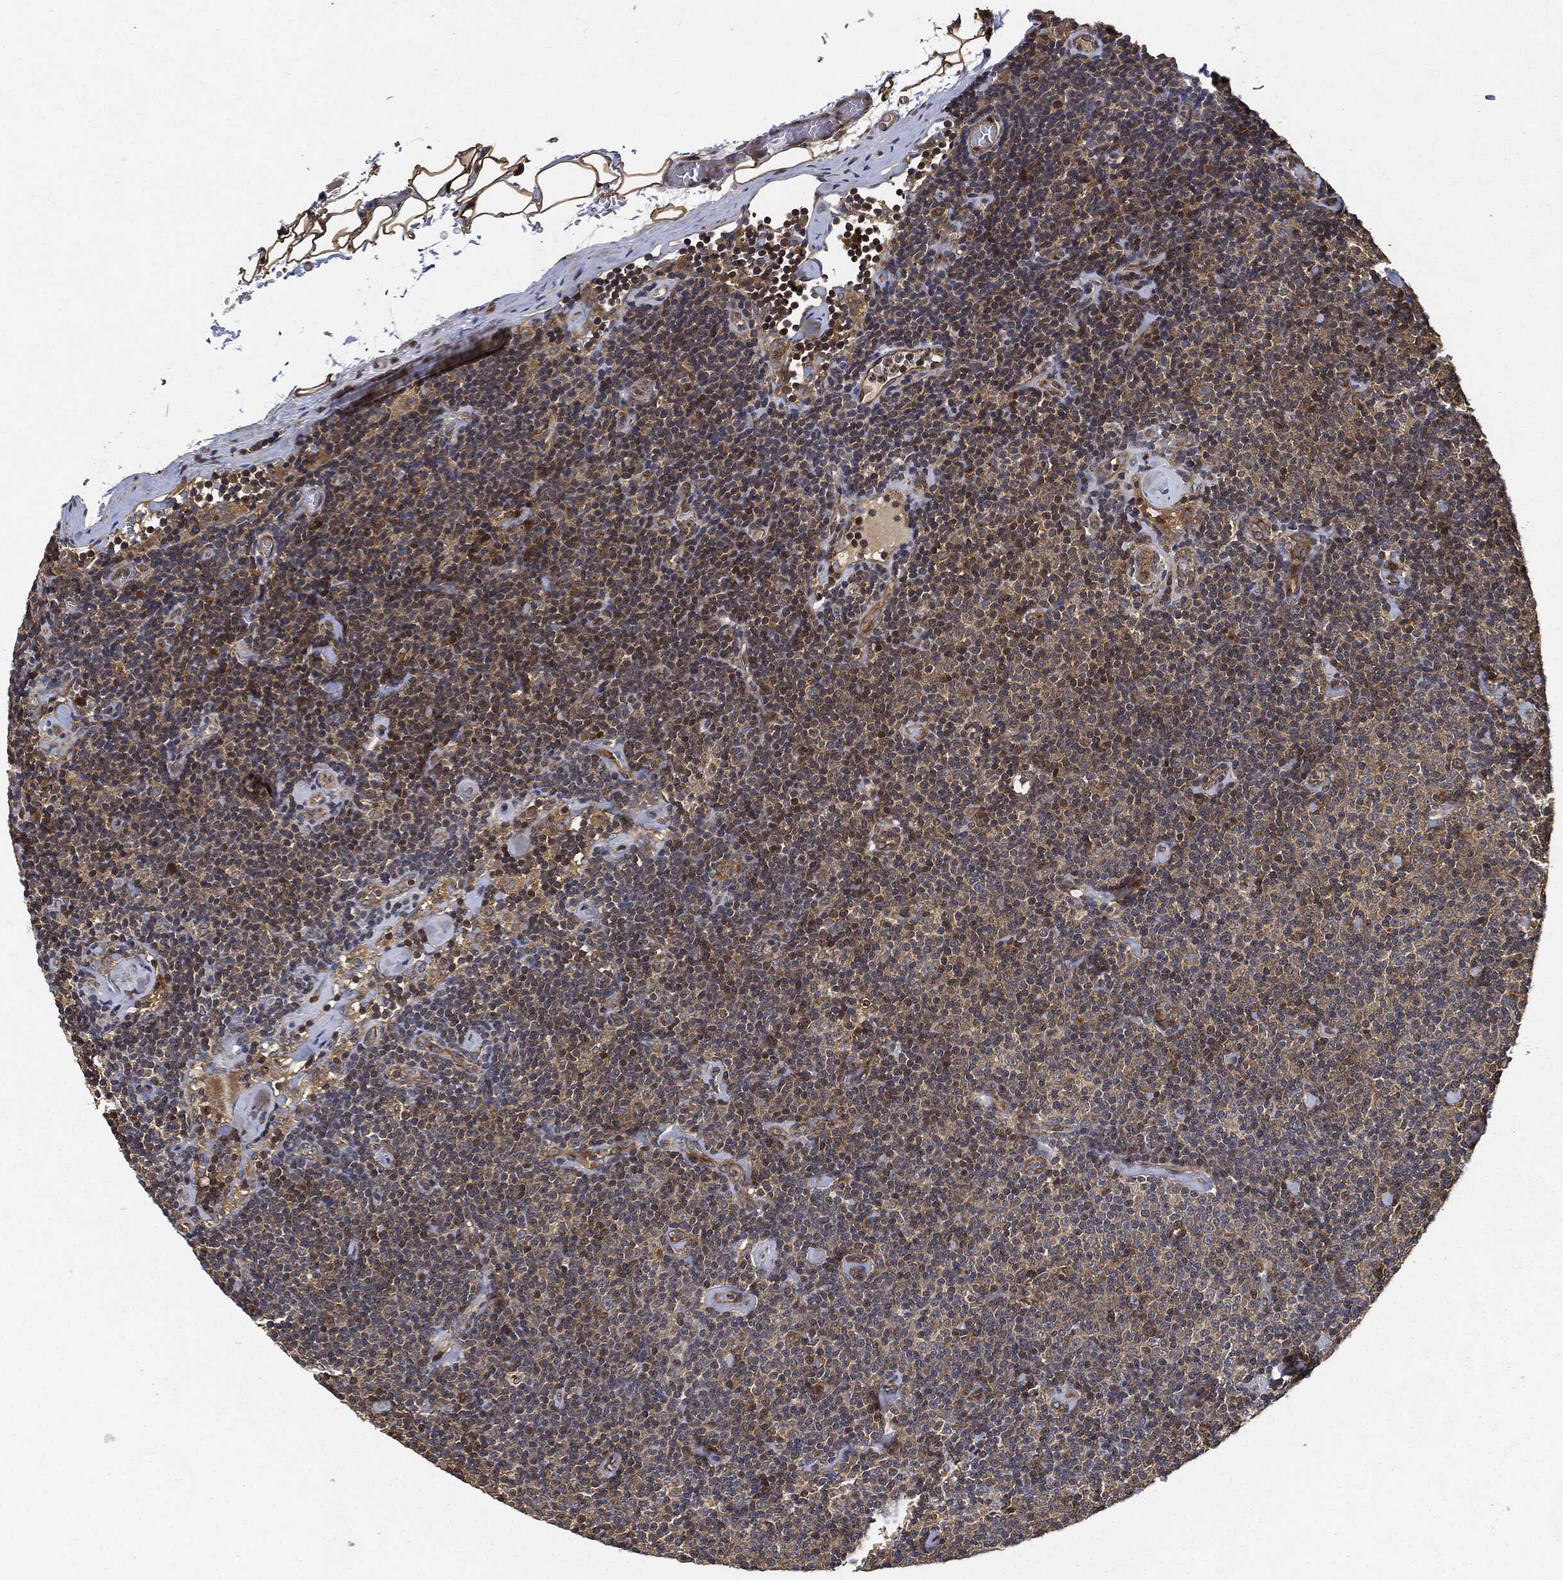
{"staining": {"intensity": "moderate", "quantity": "25%-75%", "location": "cytoplasmic/membranous"}, "tissue": "lymphoma", "cell_type": "Tumor cells", "image_type": "cancer", "snomed": [{"axis": "morphology", "description": "Malignant lymphoma, non-Hodgkin's type, Low grade"}, {"axis": "topography", "description": "Lymph node"}], "caption": "Lymphoma stained with immunohistochemistry shows moderate cytoplasmic/membranous expression in about 25%-75% of tumor cells.", "gene": "MLST8", "patient": {"sex": "male", "age": 81}}